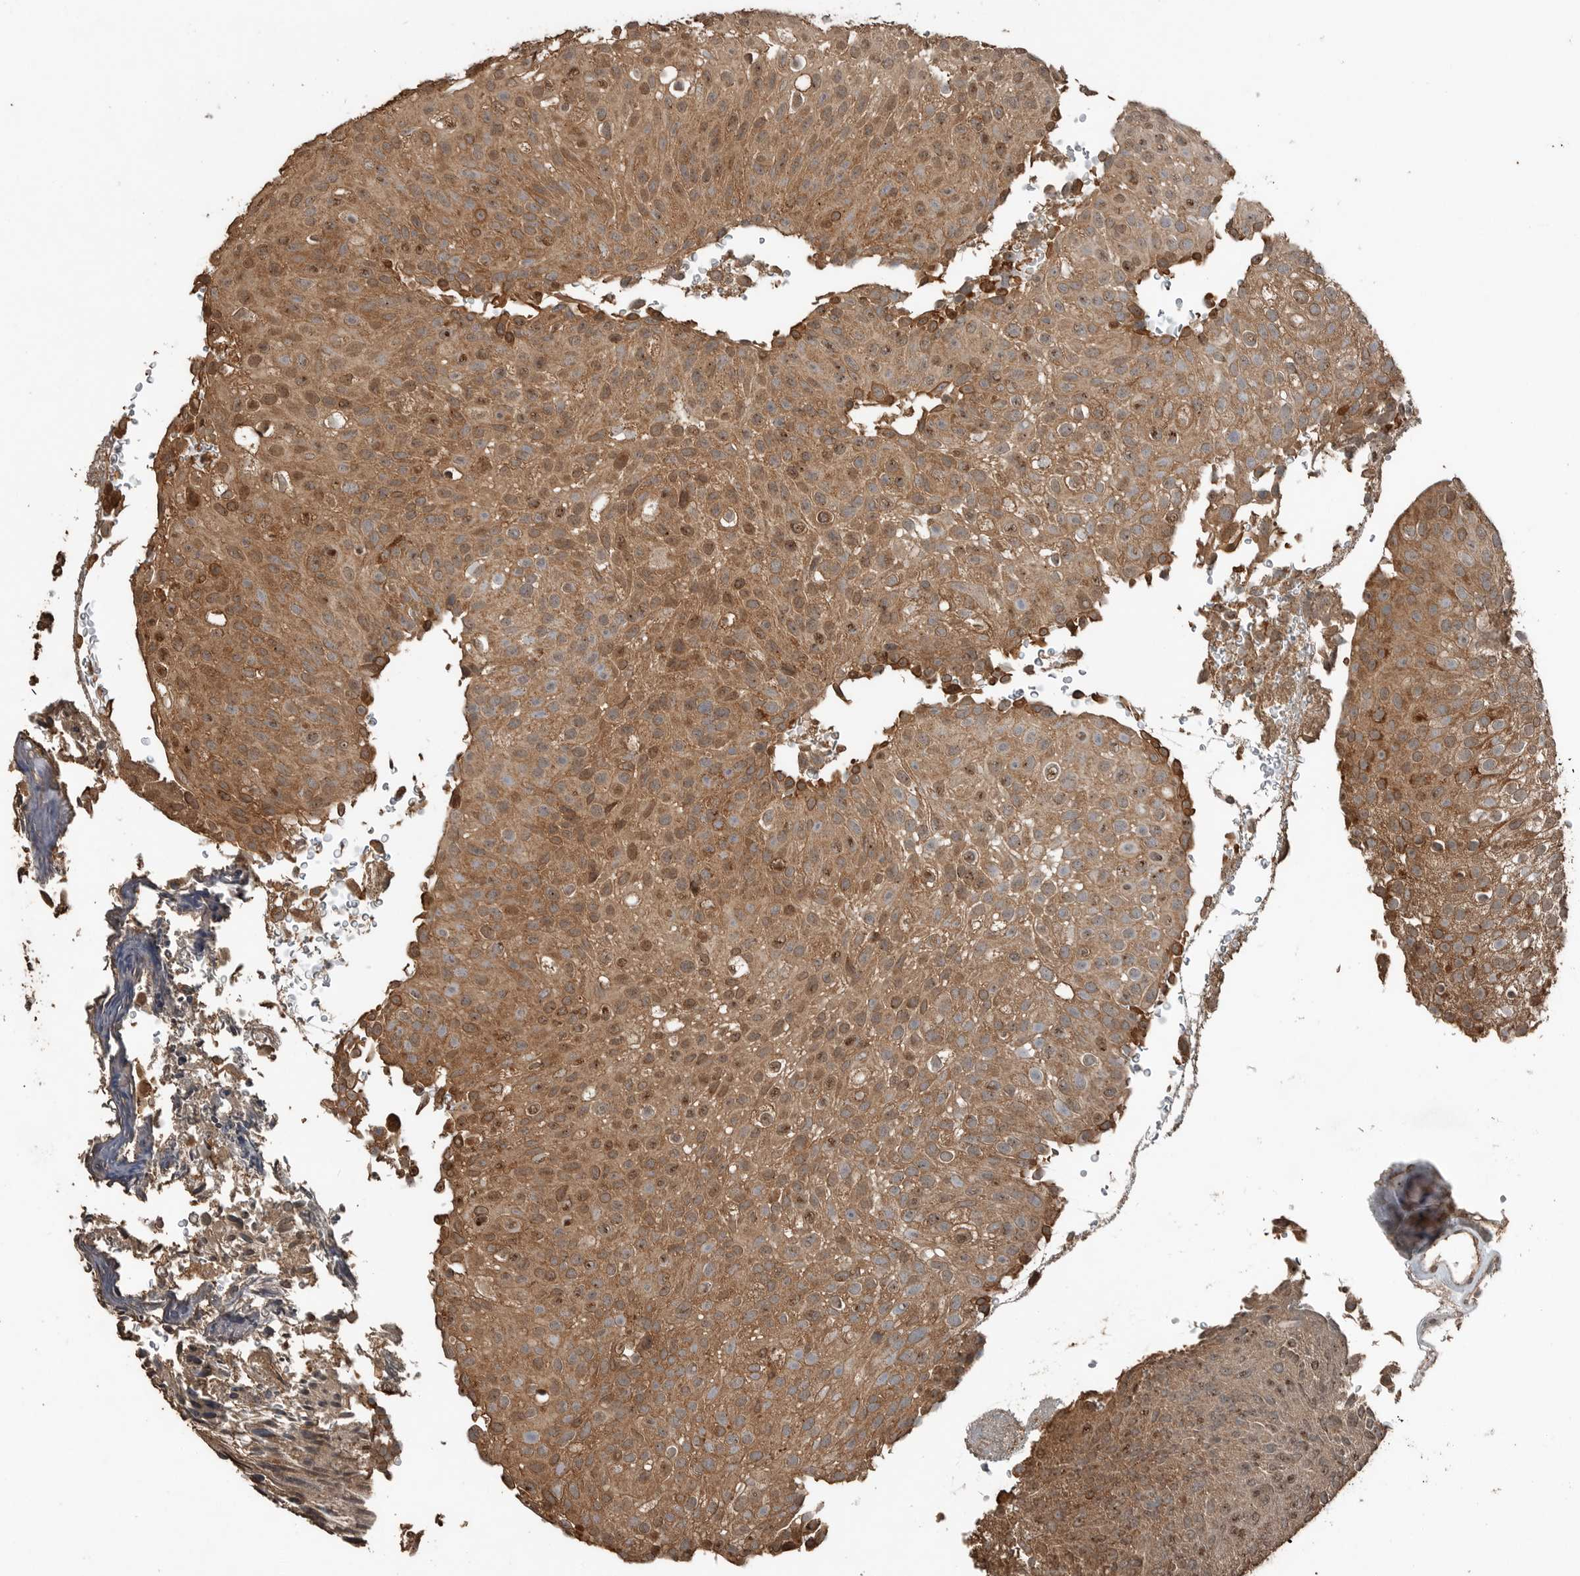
{"staining": {"intensity": "moderate", "quantity": ">75%", "location": "cytoplasmic/membranous,nuclear"}, "tissue": "urothelial cancer", "cell_type": "Tumor cells", "image_type": "cancer", "snomed": [{"axis": "morphology", "description": "Urothelial carcinoma, Low grade"}, {"axis": "topography", "description": "Urinary bladder"}], "caption": "A histopathology image of urothelial cancer stained for a protein reveals moderate cytoplasmic/membranous and nuclear brown staining in tumor cells. (IHC, brightfield microscopy, high magnification).", "gene": "BLZF1", "patient": {"sex": "male", "age": 78}}